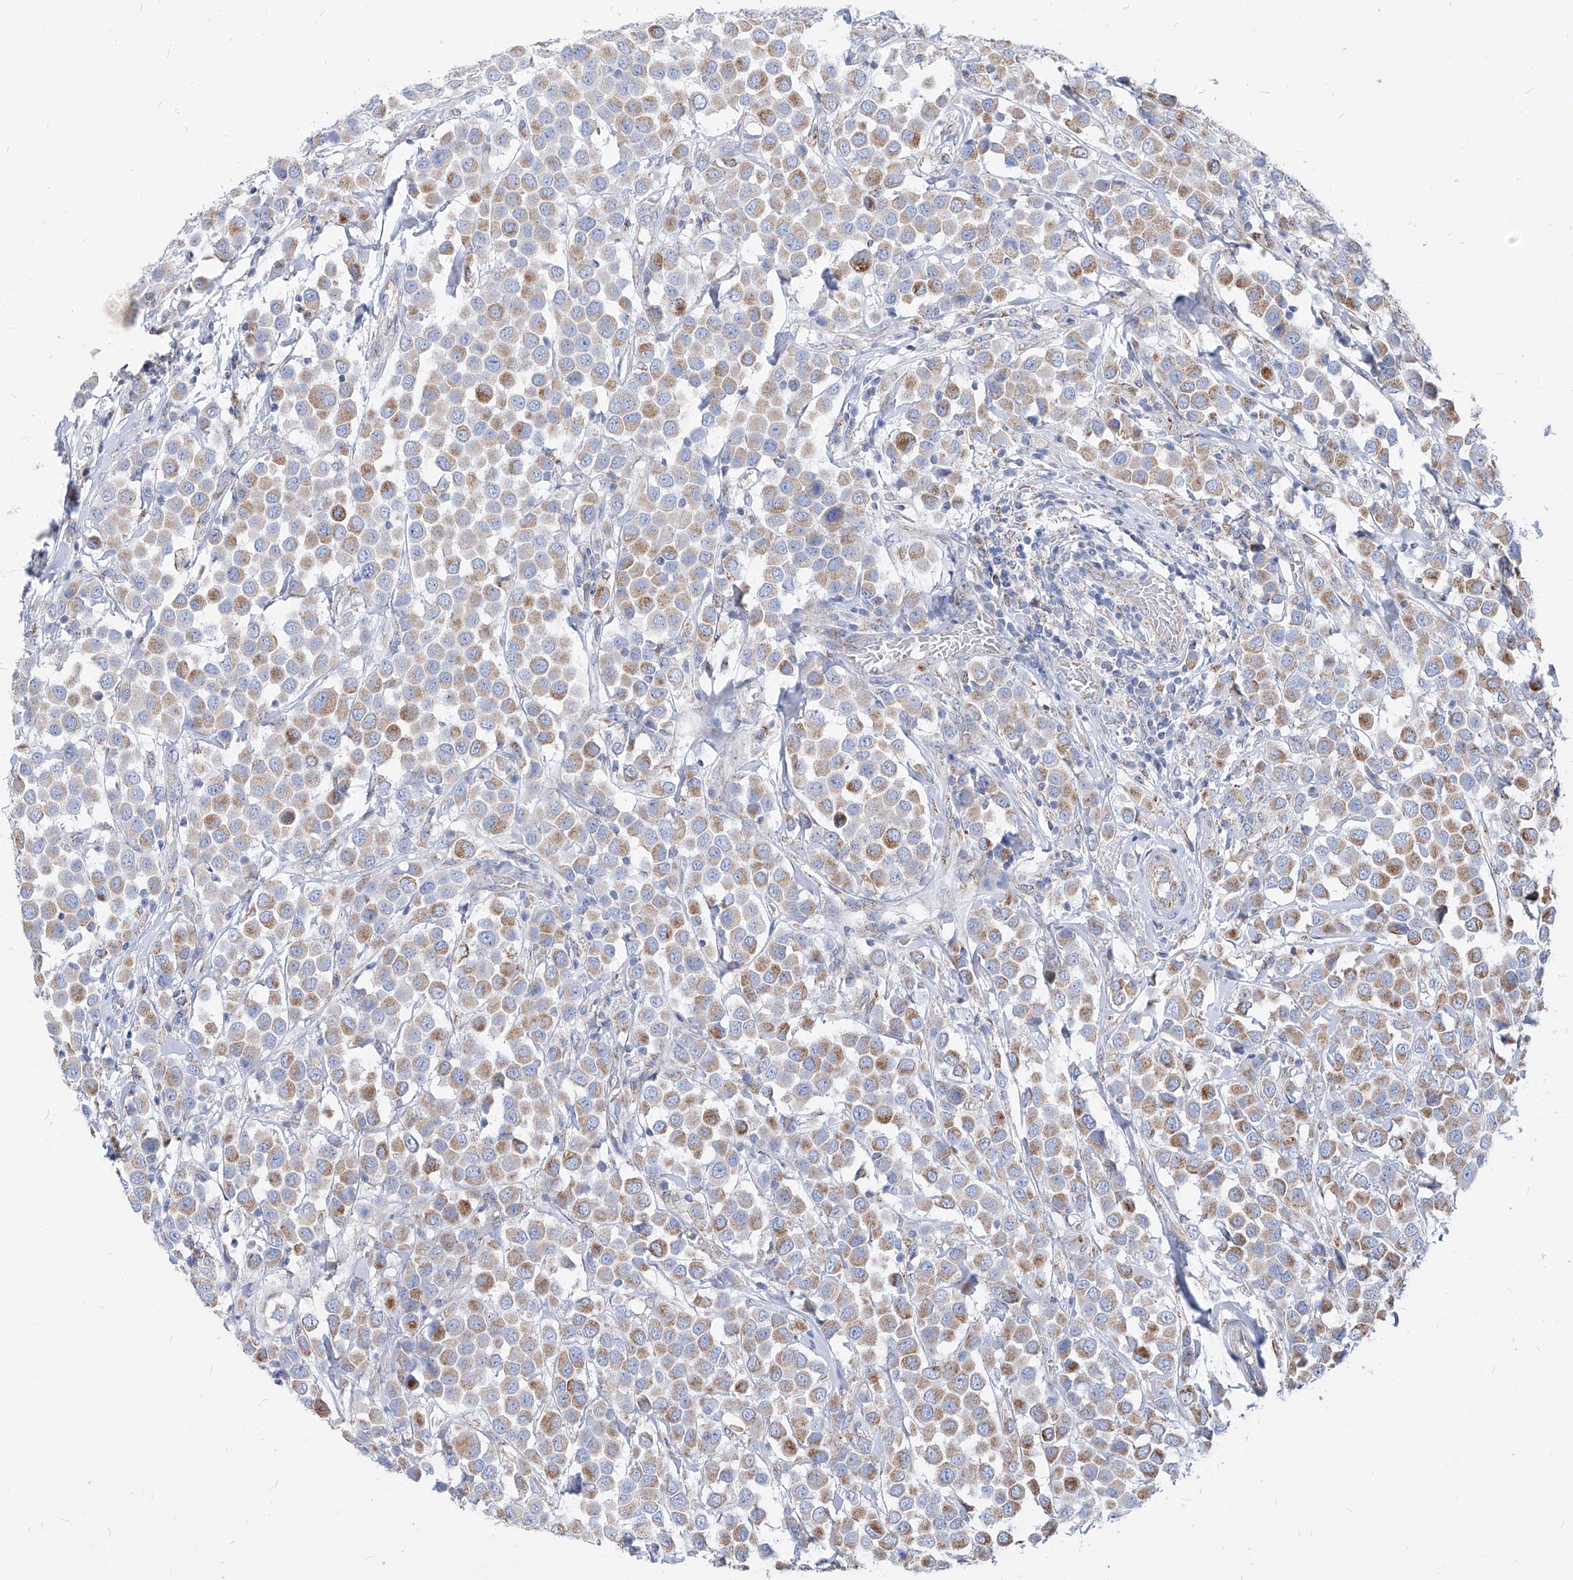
{"staining": {"intensity": "moderate", "quantity": ">75%", "location": "cytoplasmic/membranous"}, "tissue": "breast cancer", "cell_type": "Tumor cells", "image_type": "cancer", "snomed": [{"axis": "morphology", "description": "Duct carcinoma"}, {"axis": "topography", "description": "Breast"}], "caption": "This is a micrograph of IHC staining of invasive ductal carcinoma (breast), which shows moderate expression in the cytoplasmic/membranous of tumor cells.", "gene": "AGPS", "patient": {"sex": "female", "age": 61}}